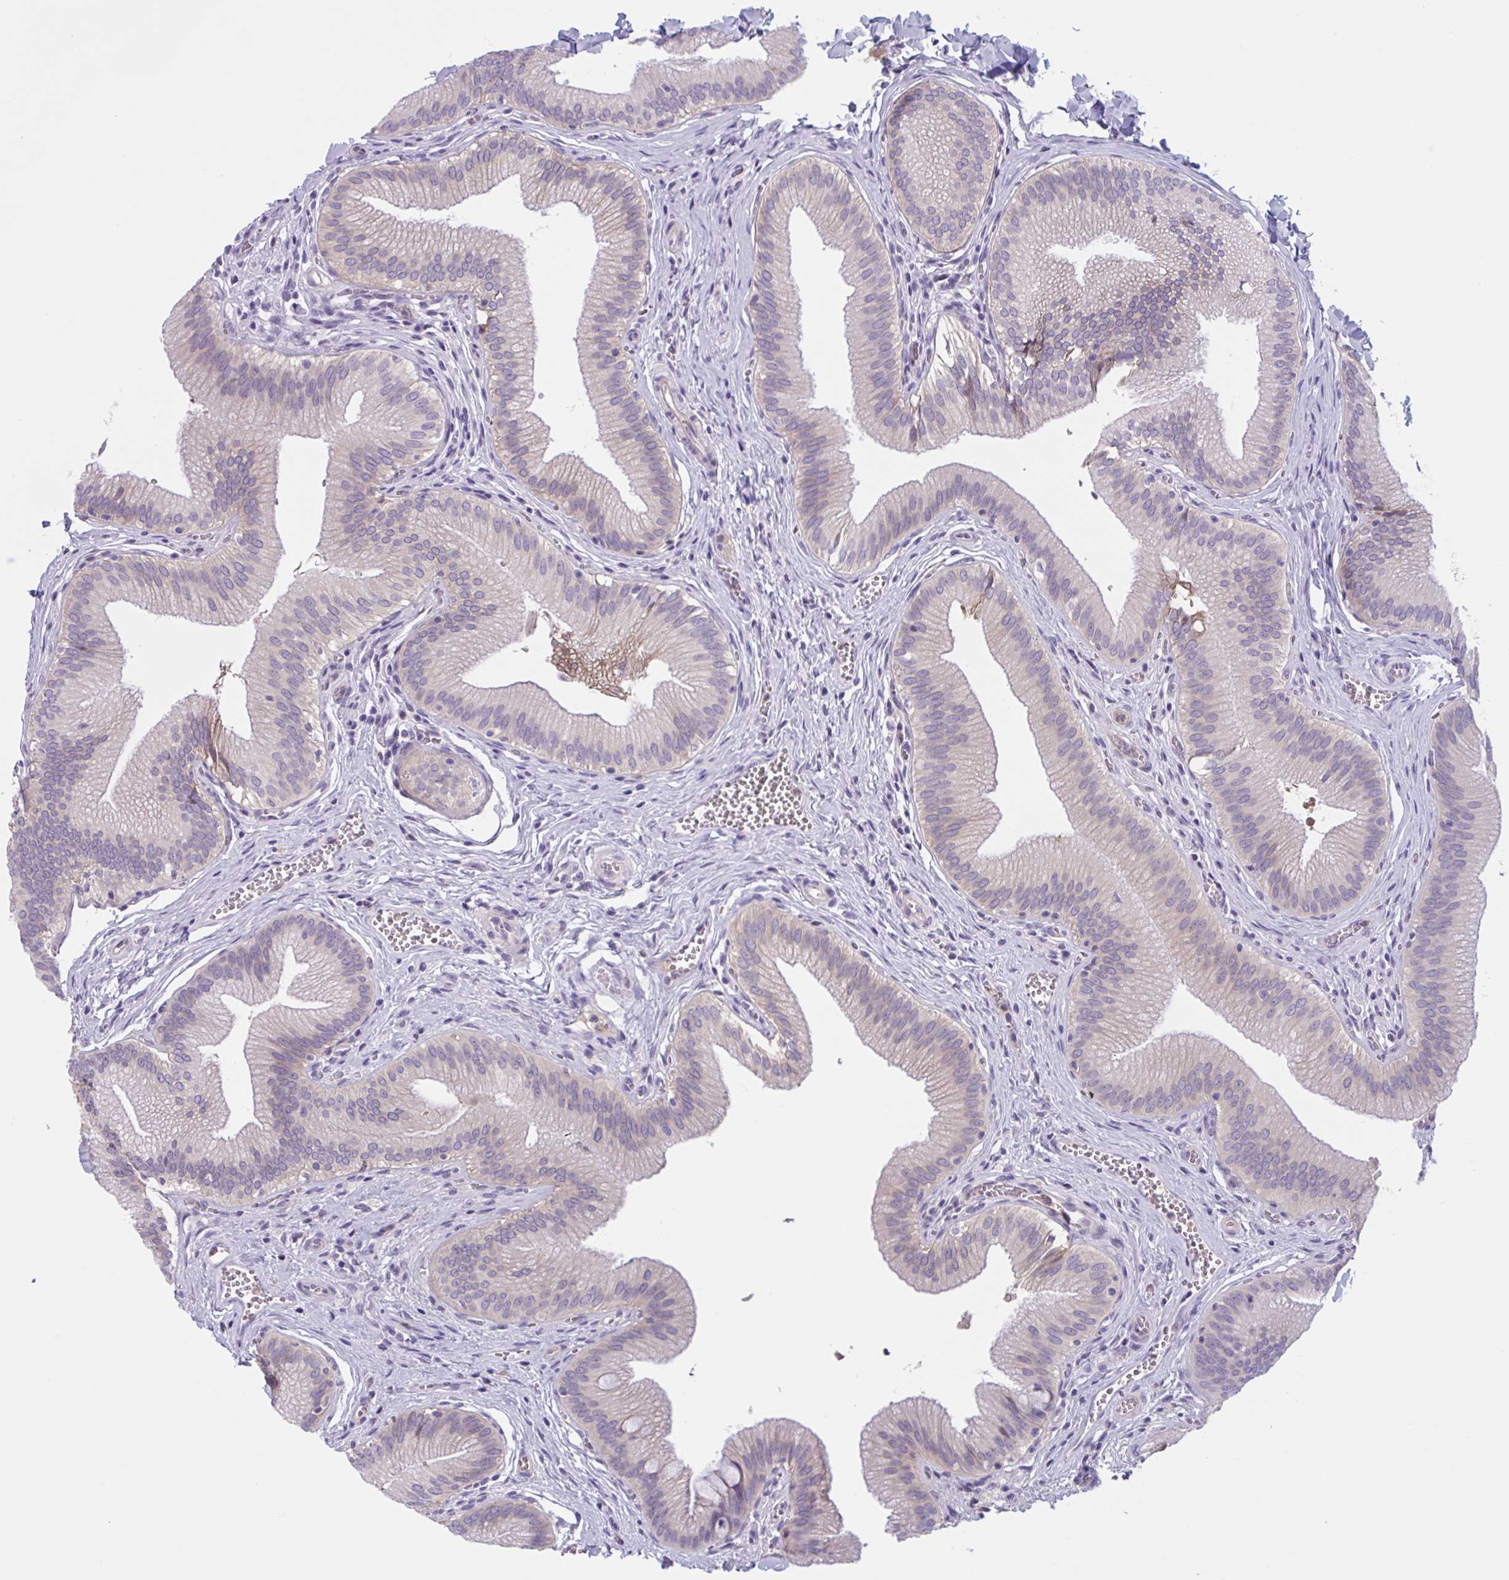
{"staining": {"intensity": "weak", "quantity": "<25%", "location": "cytoplasmic/membranous"}, "tissue": "gallbladder", "cell_type": "Glandular cells", "image_type": "normal", "snomed": [{"axis": "morphology", "description": "Normal tissue, NOS"}, {"axis": "topography", "description": "Gallbladder"}], "caption": "Immunohistochemistry (IHC) photomicrograph of normal gallbladder stained for a protein (brown), which reveals no staining in glandular cells.", "gene": "WNT9B", "patient": {"sex": "male", "age": 17}}